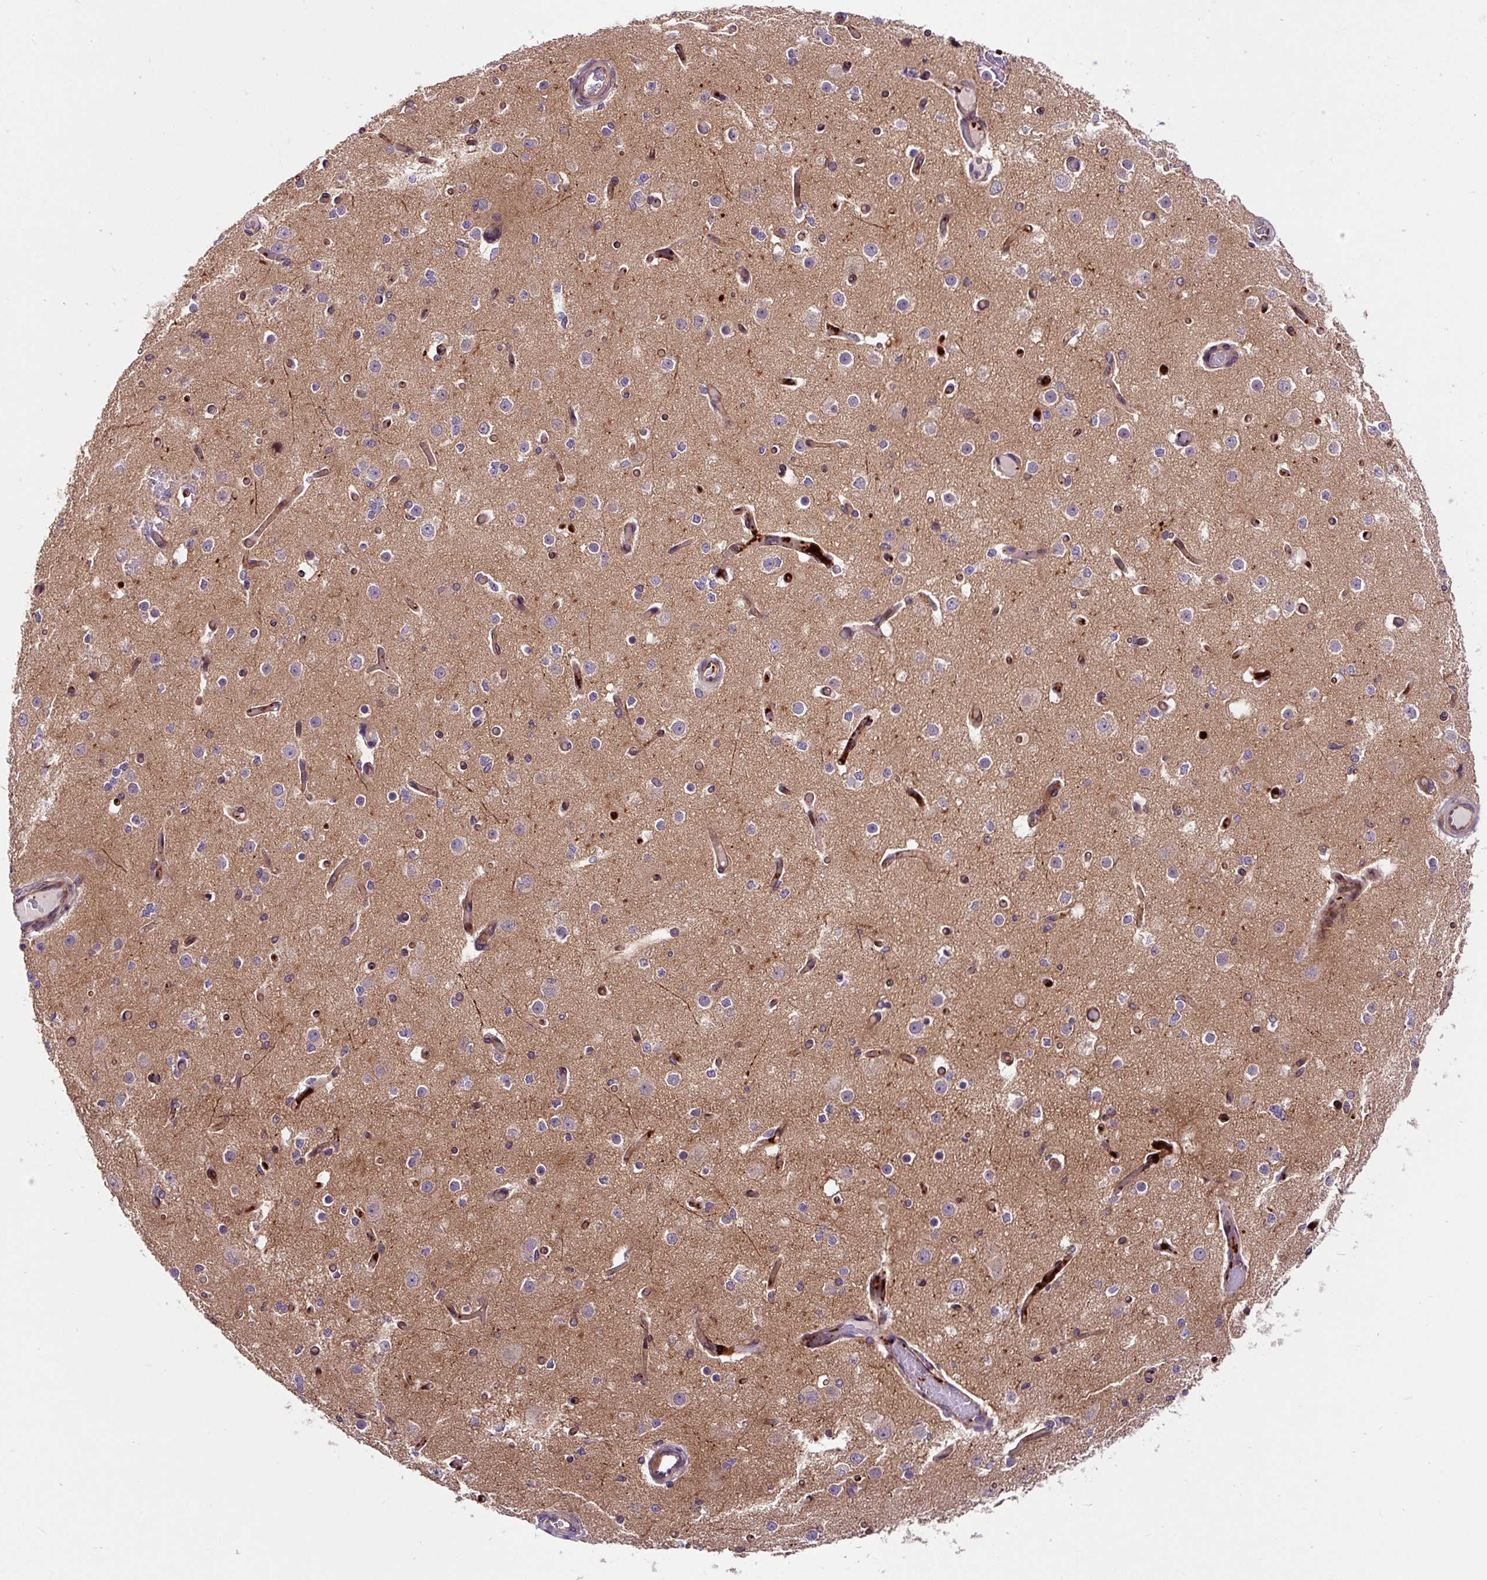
{"staining": {"intensity": "moderate", "quantity": ">75%", "location": "cytoplasmic/membranous"}, "tissue": "cerebral cortex", "cell_type": "Endothelial cells", "image_type": "normal", "snomed": [{"axis": "morphology", "description": "Normal tissue, NOS"}, {"axis": "morphology", "description": "Inflammation, NOS"}, {"axis": "topography", "description": "Cerebral cortex"}], "caption": "A histopathology image of human cerebral cortex stained for a protein exhibits moderate cytoplasmic/membranous brown staining in endothelial cells. The staining was performed using DAB (3,3'-diaminobenzidine), with brown indicating positive protein expression. Nuclei are stained blue with hematoxylin.", "gene": "PCDHGB3", "patient": {"sex": "male", "age": 6}}